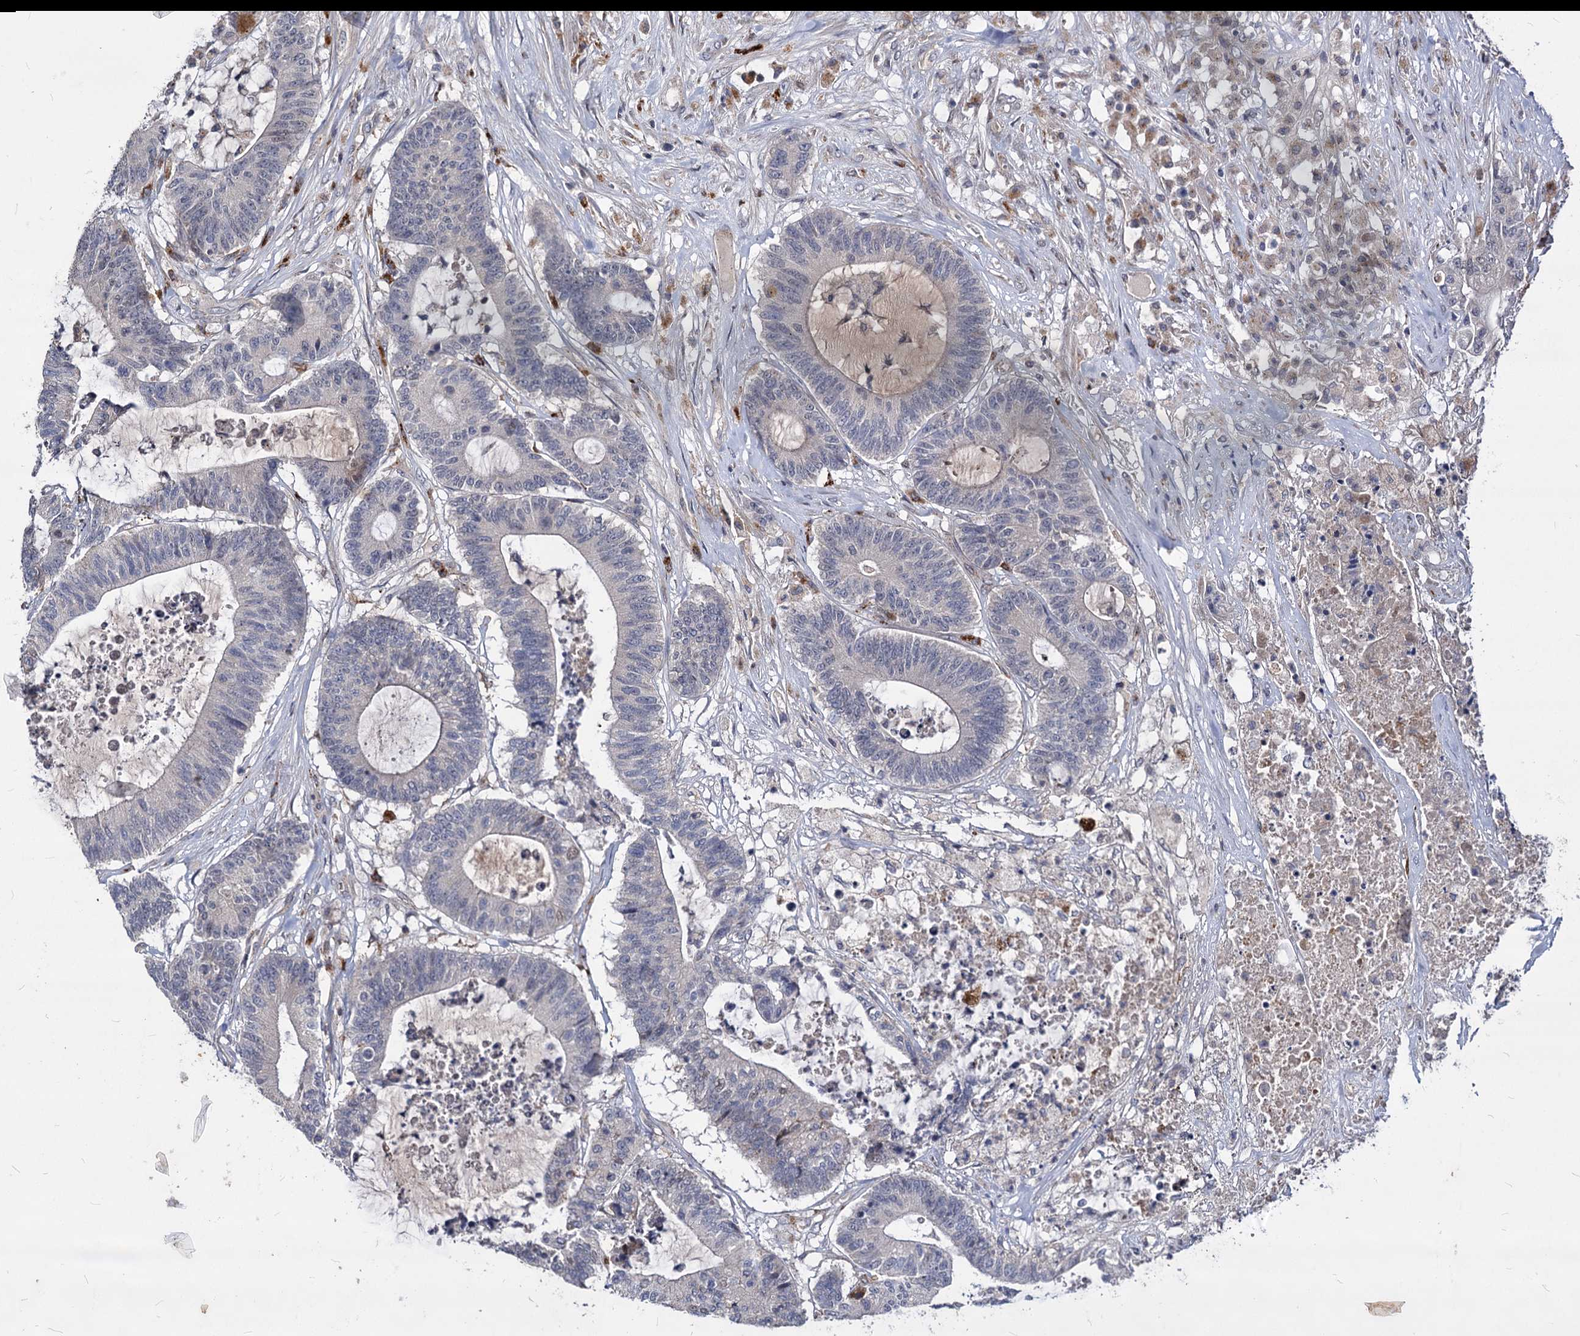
{"staining": {"intensity": "negative", "quantity": "none", "location": "none"}, "tissue": "colorectal cancer", "cell_type": "Tumor cells", "image_type": "cancer", "snomed": [{"axis": "morphology", "description": "Adenocarcinoma, NOS"}, {"axis": "topography", "description": "Colon"}], "caption": "The immunohistochemistry histopathology image has no significant staining in tumor cells of colorectal adenocarcinoma tissue.", "gene": "C11orf86", "patient": {"sex": "female", "age": 84}}